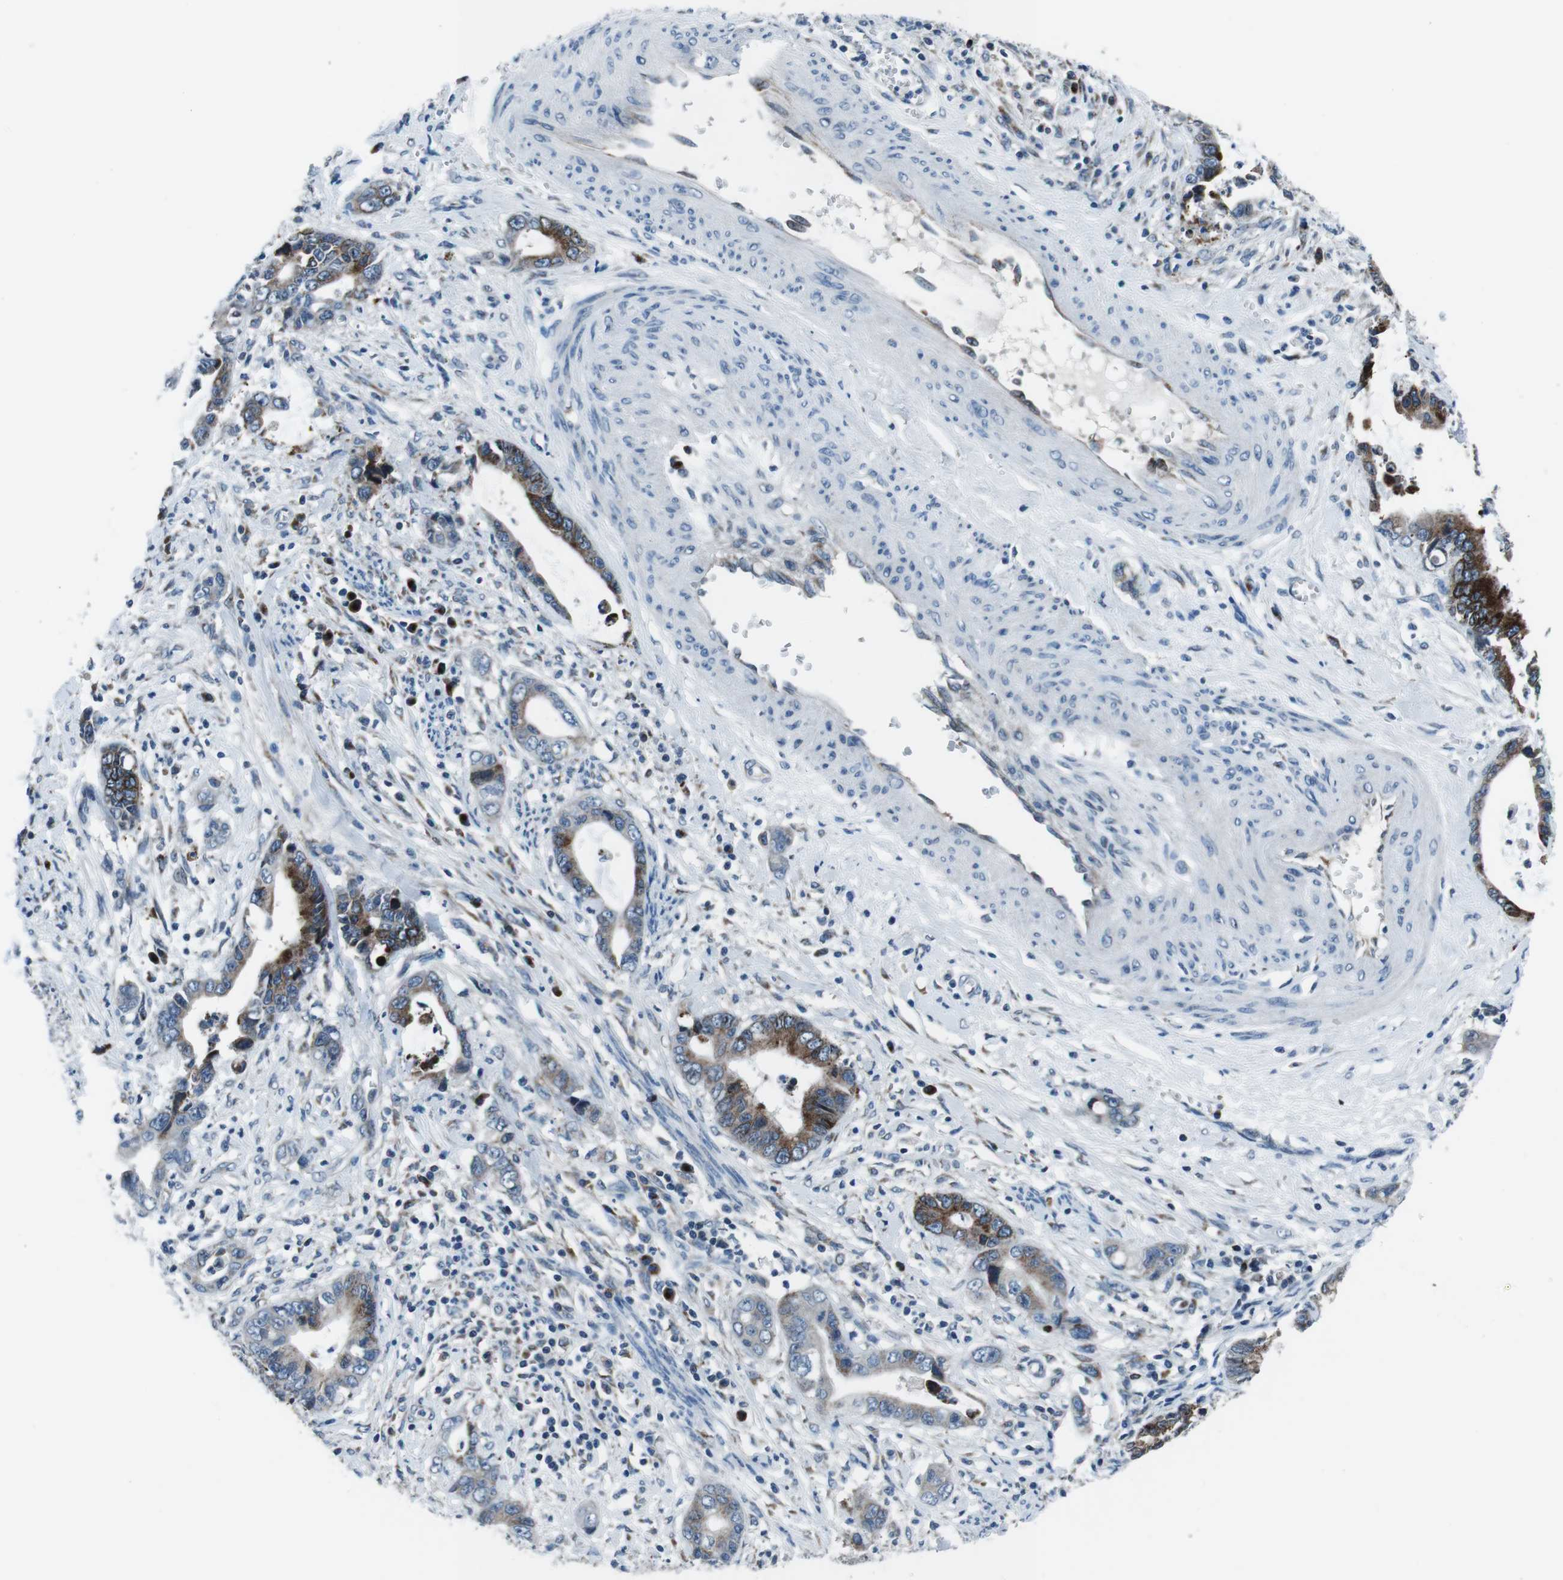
{"staining": {"intensity": "strong", "quantity": ">75%", "location": "cytoplasmic/membranous"}, "tissue": "cervical cancer", "cell_type": "Tumor cells", "image_type": "cancer", "snomed": [{"axis": "morphology", "description": "Adenocarcinoma, NOS"}, {"axis": "topography", "description": "Cervix"}], "caption": "A micrograph showing strong cytoplasmic/membranous positivity in about >75% of tumor cells in cervical cancer (adenocarcinoma), as visualized by brown immunohistochemical staining.", "gene": "NUCB2", "patient": {"sex": "female", "age": 44}}